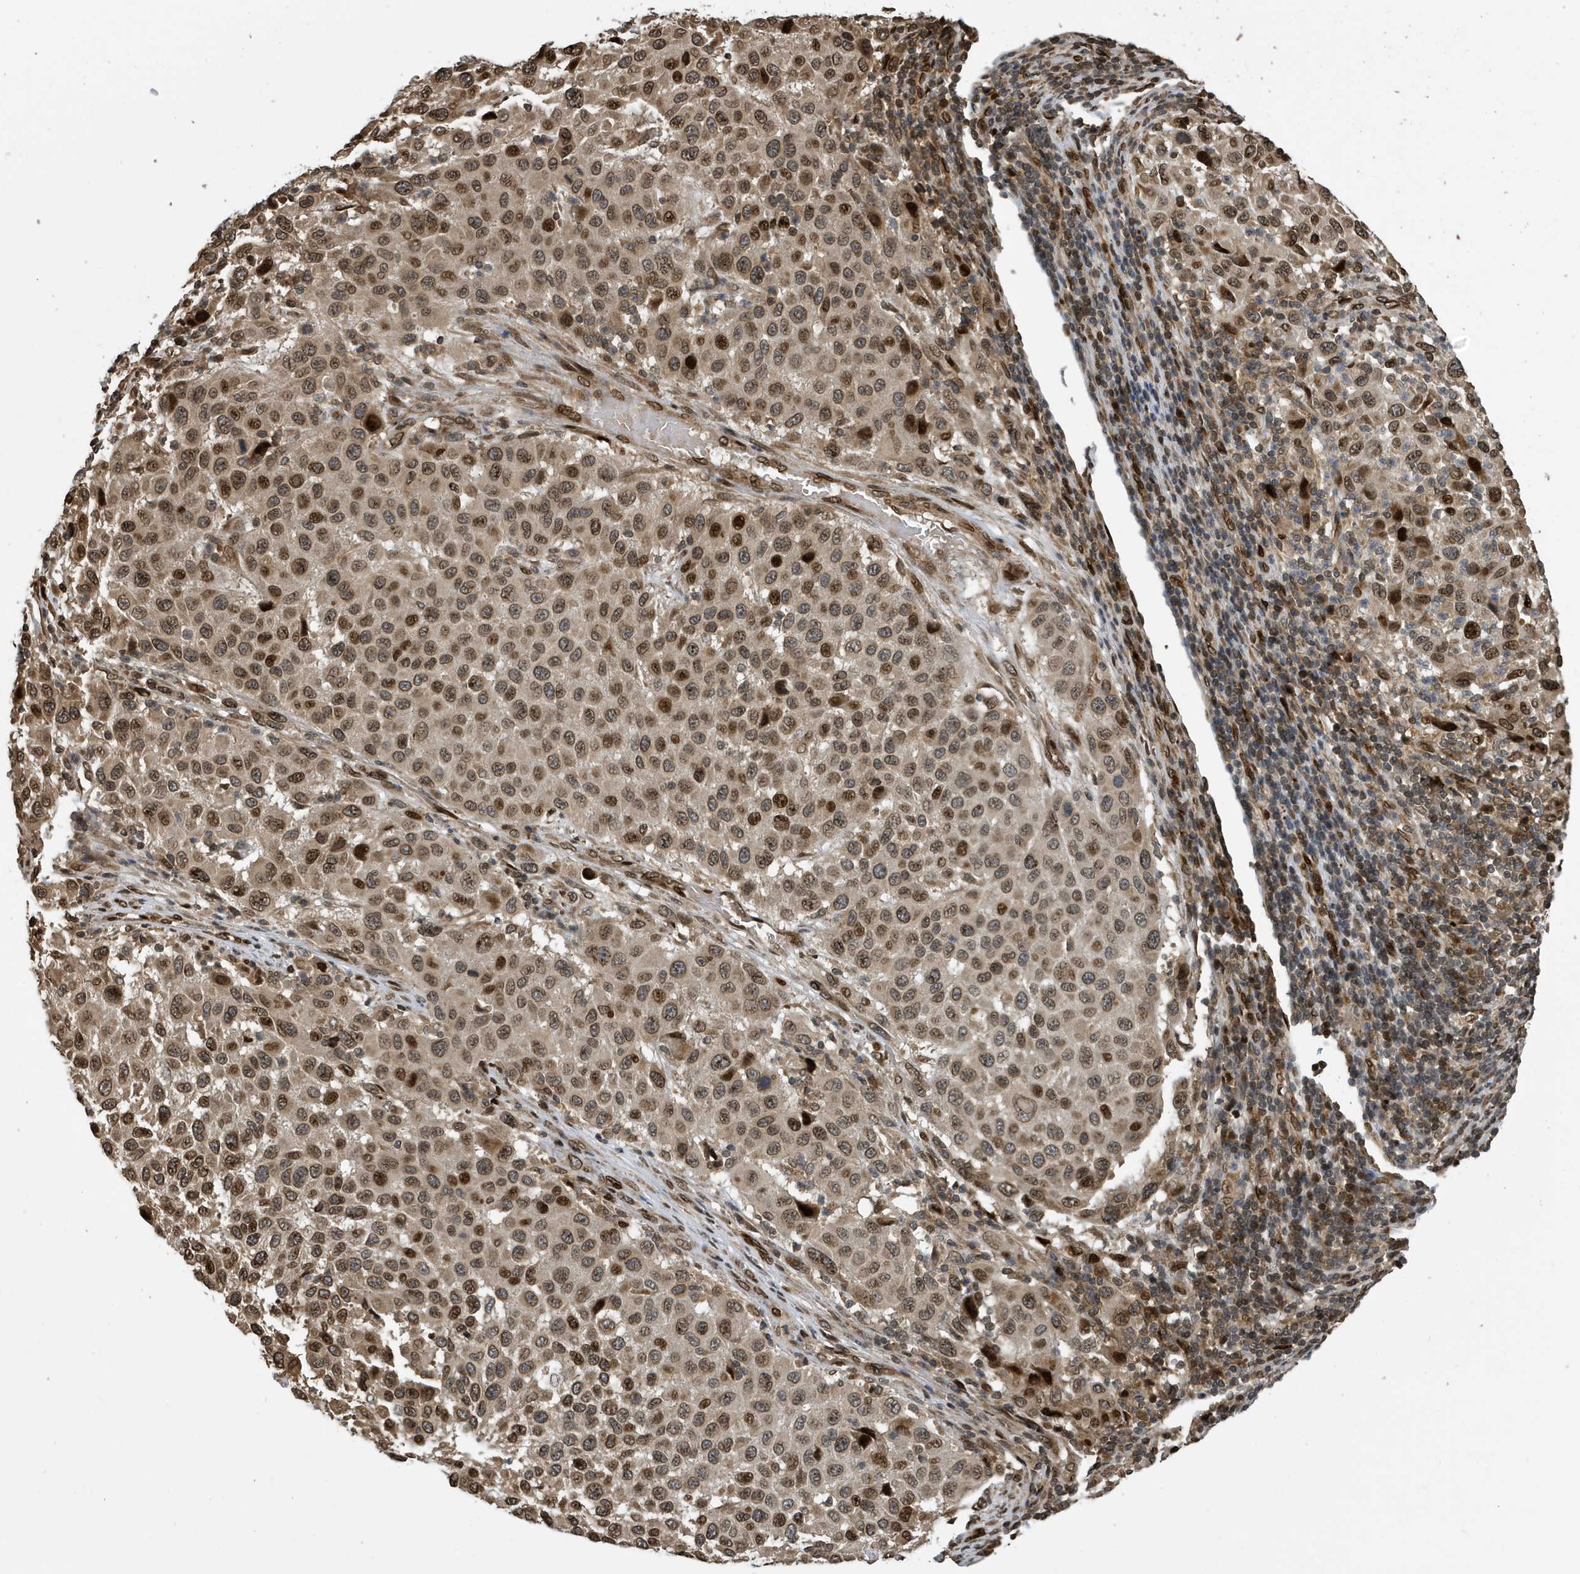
{"staining": {"intensity": "moderate", "quantity": ">75%", "location": "nuclear"}, "tissue": "melanoma", "cell_type": "Tumor cells", "image_type": "cancer", "snomed": [{"axis": "morphology", "description": "Malignant melanoma, Metastatic site"}, {"axis": "topography", "description": "Lymph node"}], "caption": "Immunohistochemistry (DAB) staining of human malignant melanoma (metastatic site) demonstrates moderate nuclear protein positivity in about >75% of tumor cells. (IHC, brightfield microscopy, high magnification).", "gene": "DUSP18", "patient": {"sex": "male", "age": 61}}